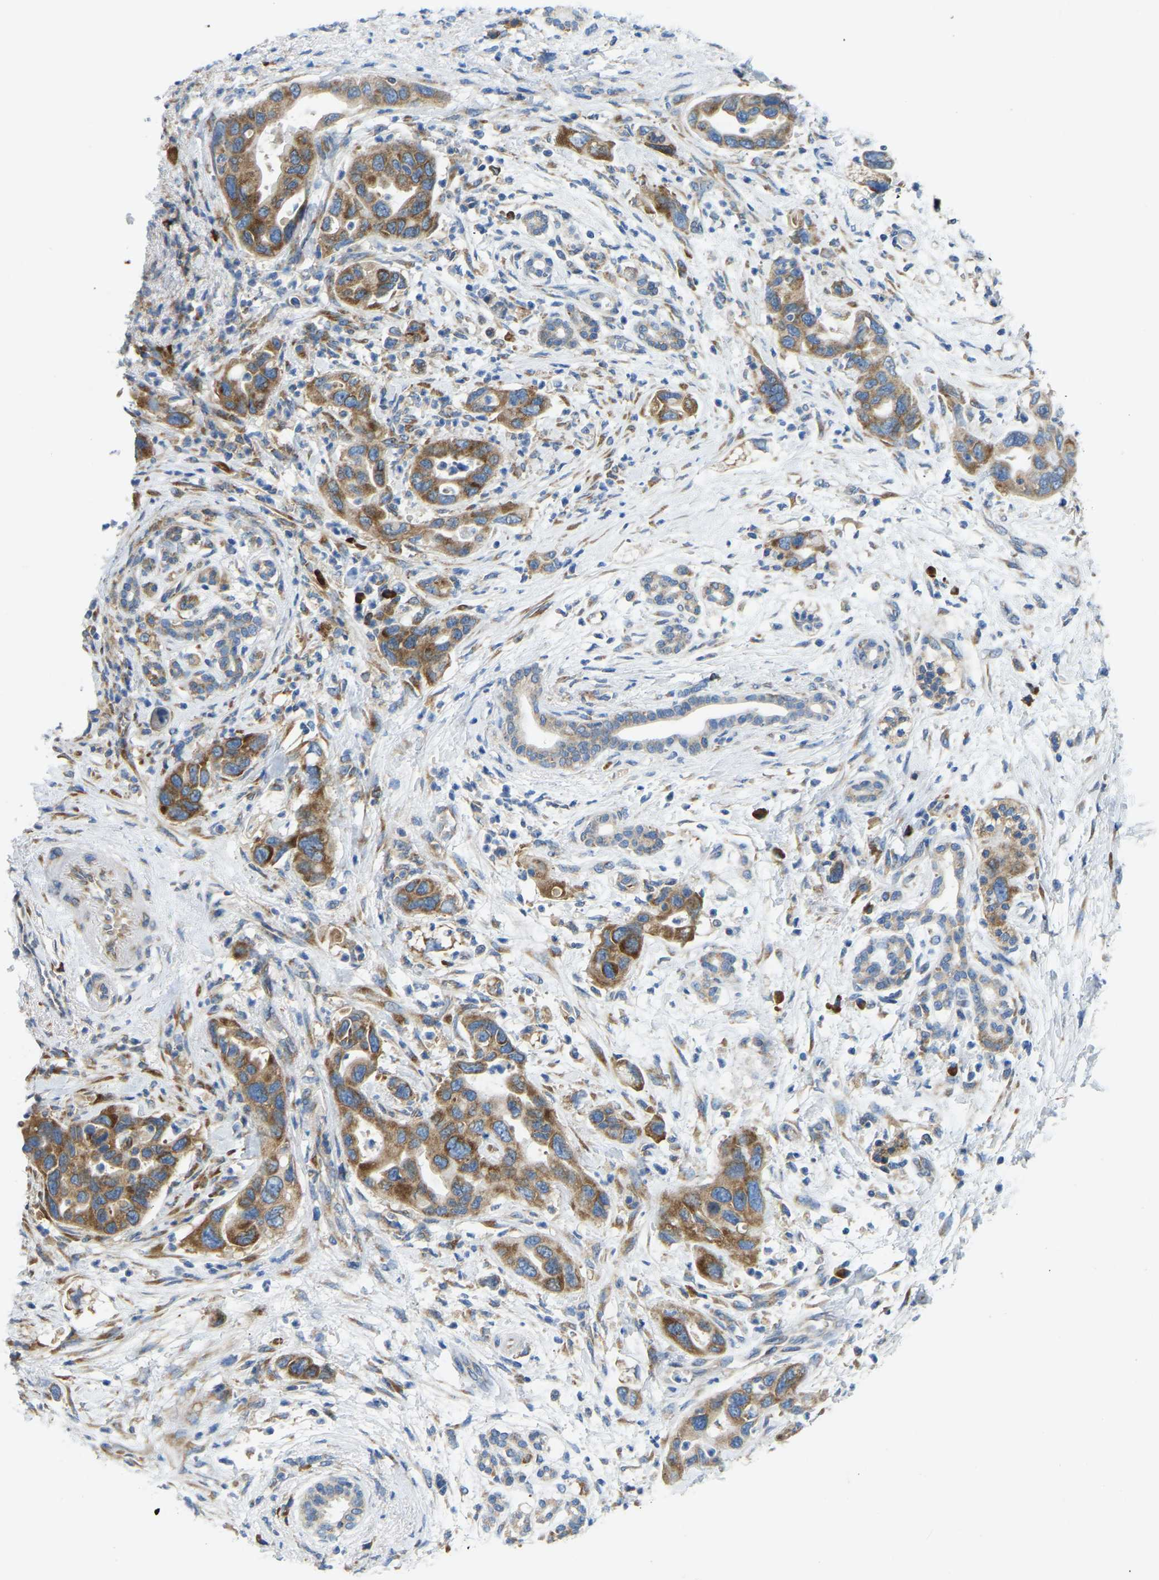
{"staining": {"intensity": "moderate", "quantity": ">75%", "location": "cytoplasmic/membranous"}, "tissue": "pancreatic cancer", "cell_type": "Tumor cells", "image_type": "cancer", "snomed": [{"axis": "morphology", "description": "Normal tissue, NOS"}, {"axis": "morphology", "description": "Adenocarcinoma, NOS"}, {"axis": "topography", "description": "Pancreas"}], "caption": "Tumor cells exhibit moderate cytoplasmic/membranous expression in approximately >75% of cells in pancreatic adenocarcinoma.", "gene": "SND1", "patient": {"sex": "female", "age": 71}}